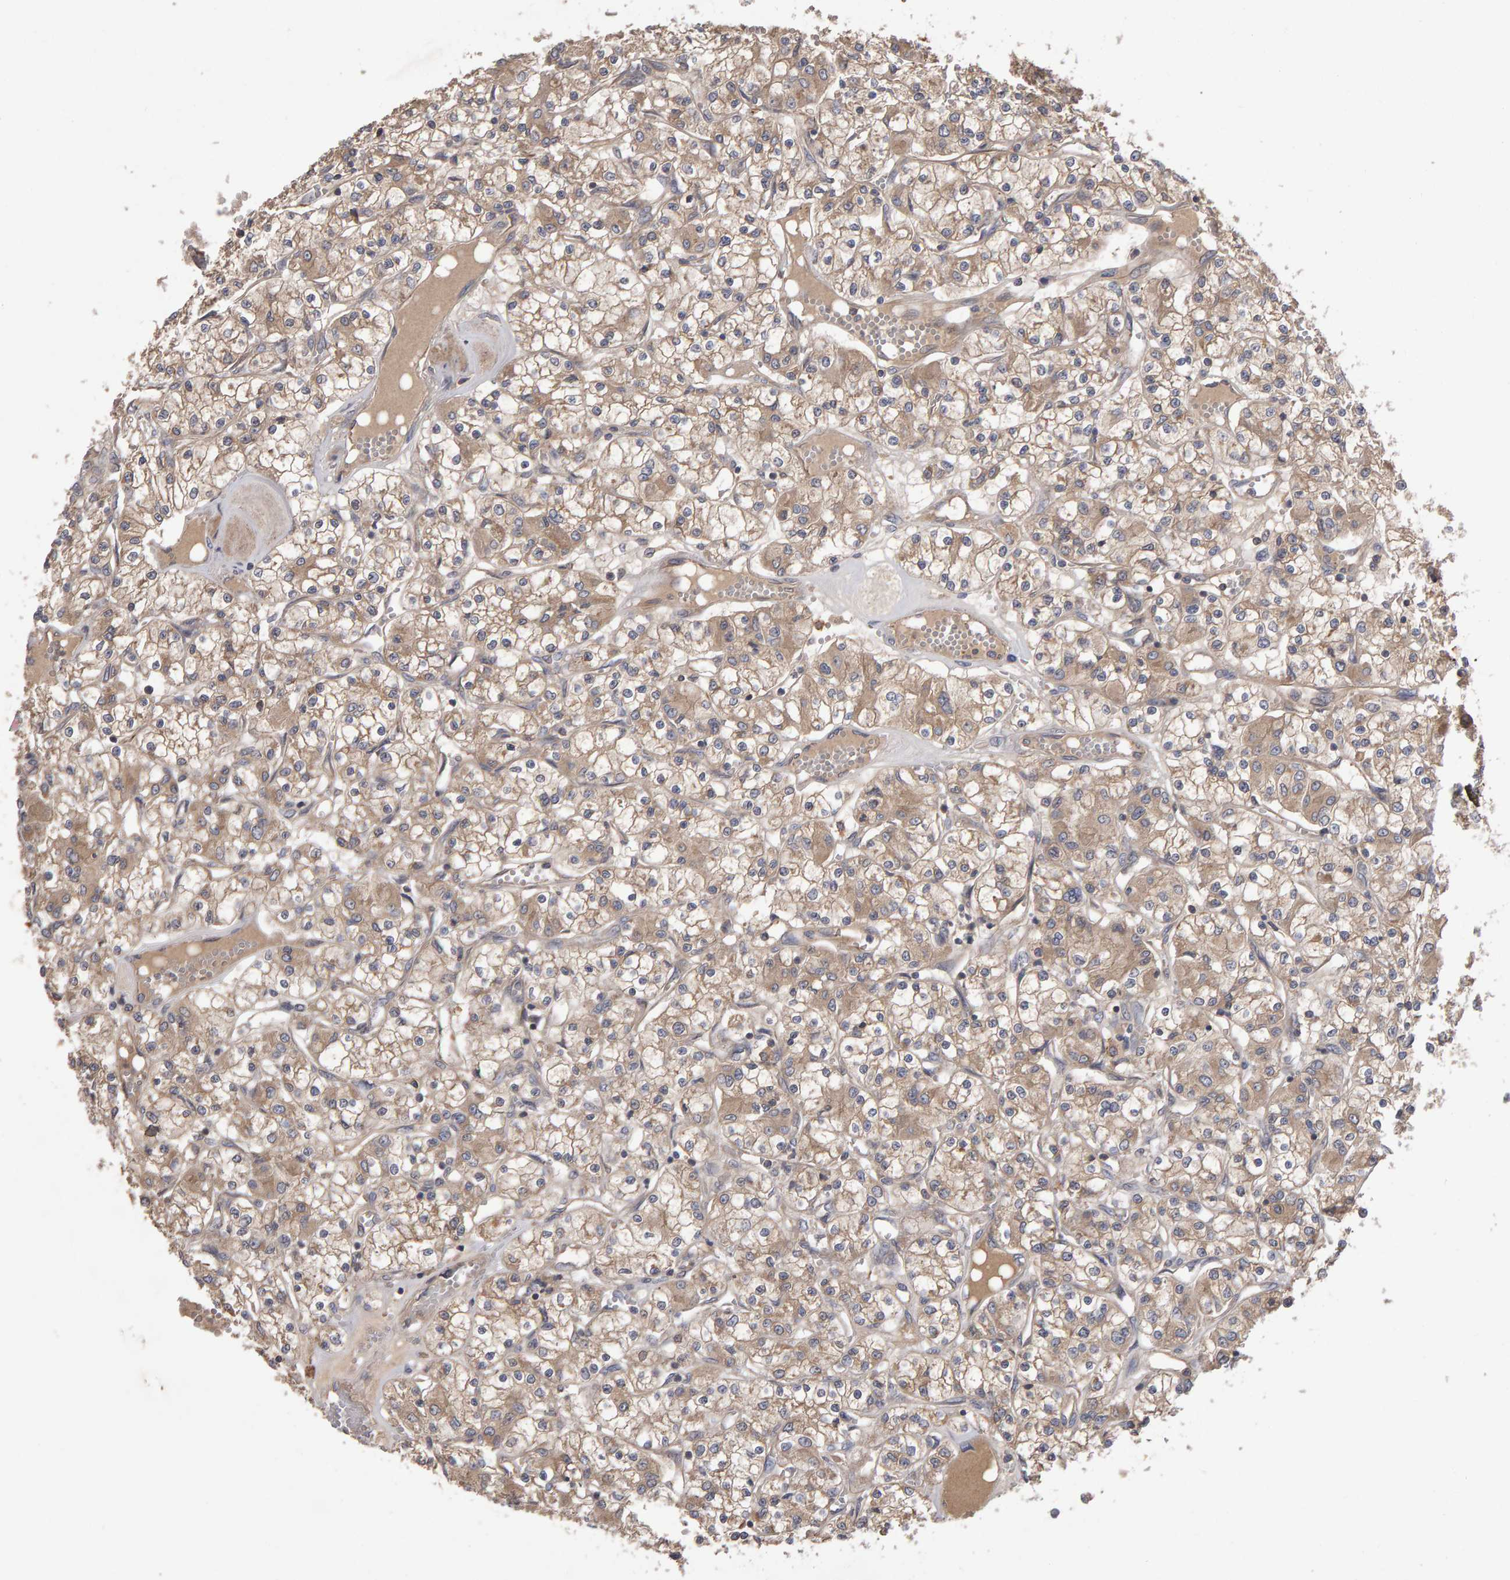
{"staining": {"intensity": "weak", "quantity": ">75%", "location": "cytoplasmic/membranous"}, "tissue": "renal cancer", "cell_type": "Tumor cells", "image_type": "cancer", "snomed": [{"axis": "morphology", "description": "Adenocarcinoma, NOS"}, {"axis": "topography", "description": "Kidney"}], "caption": "Immunohistochemistry (IHC) image of human renal cancer (adenocarcinoma) stained for a protein (brown), which reveals low levels of weak cytoplasmic/membranous staining in about >75% of tumor cells.", "gene": "PGS1", "patient": {"sex": "female", "age": 59}}